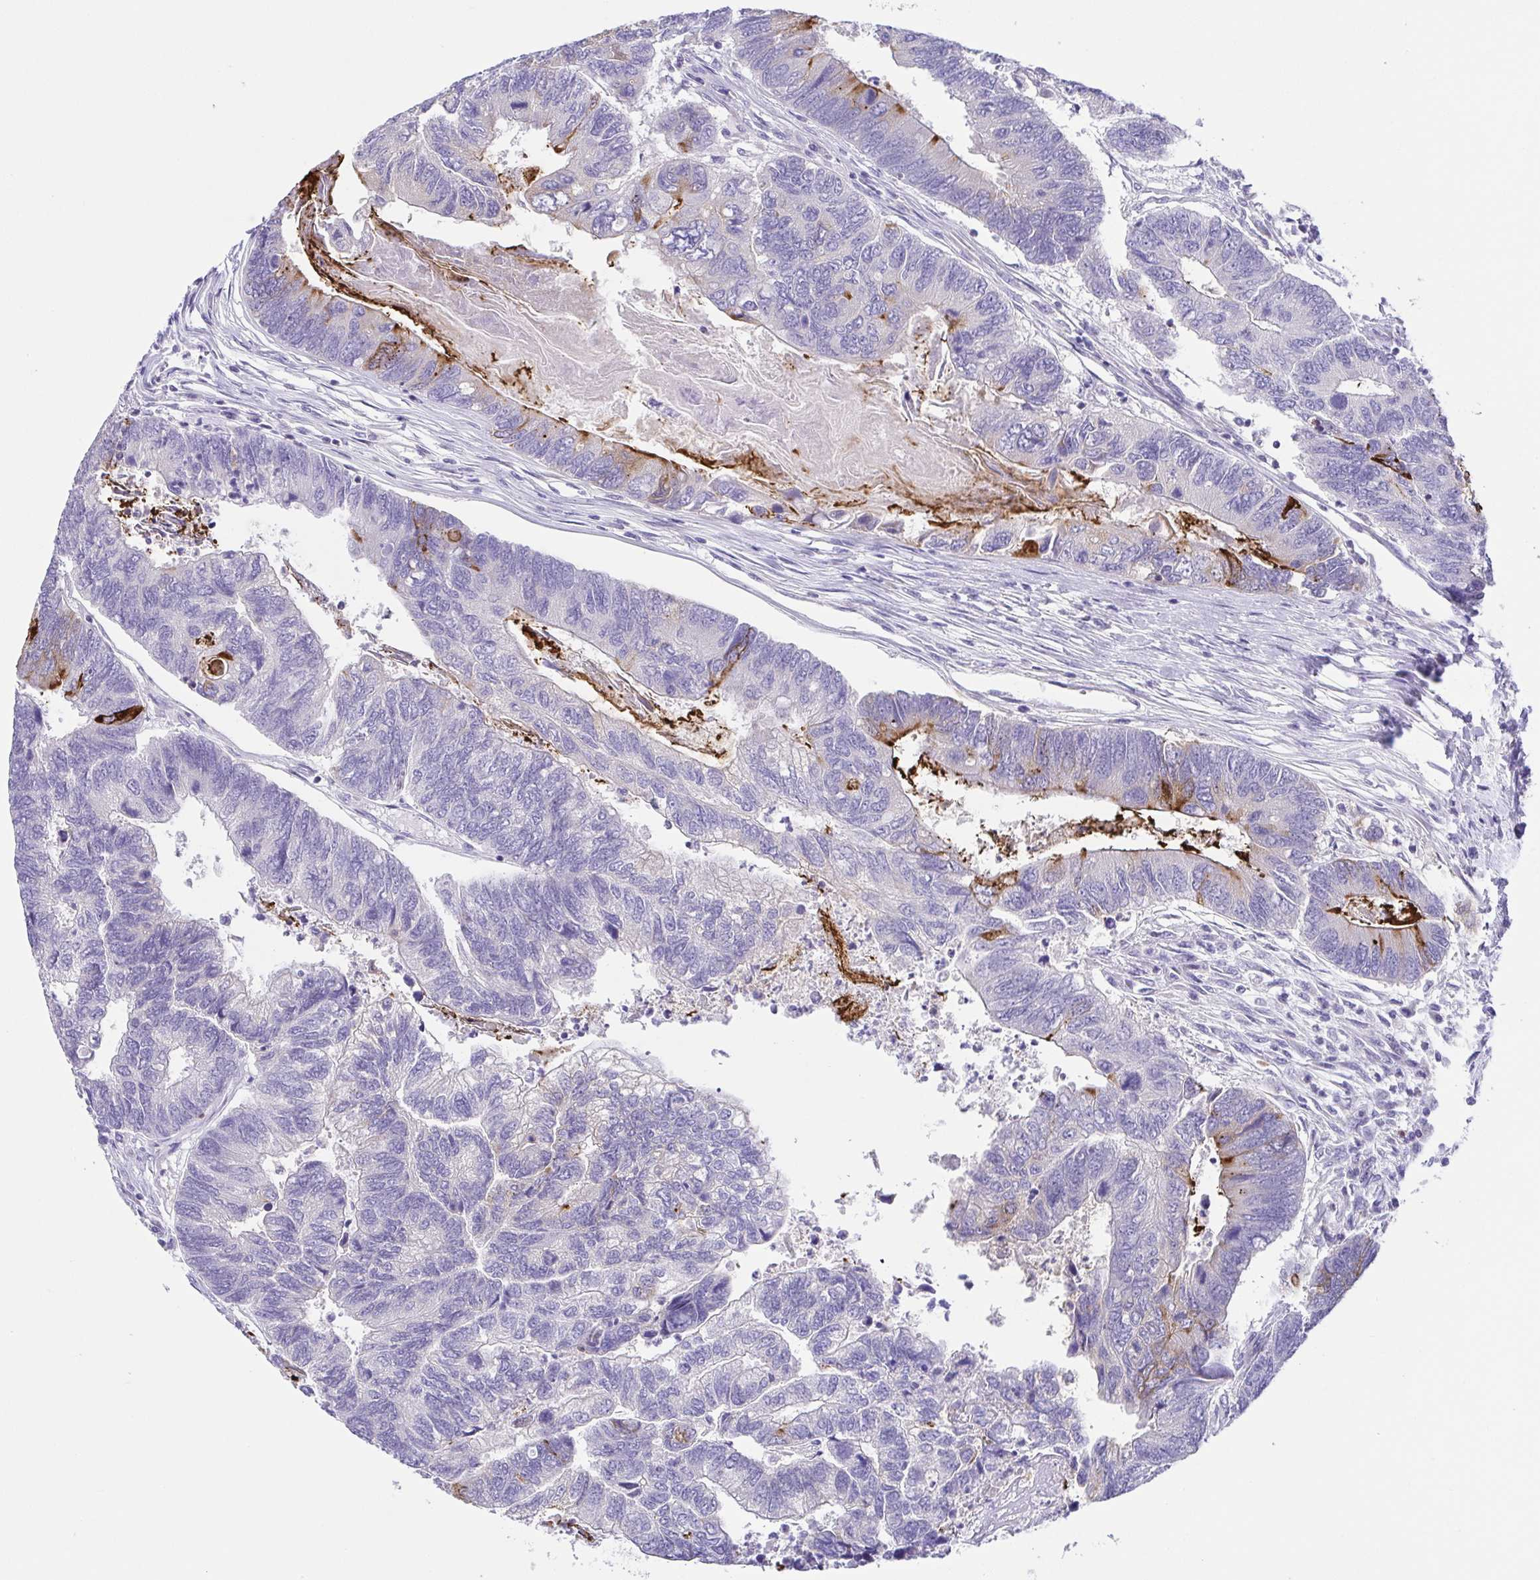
{"staining": {"intensity": "strong", "quantity": "<25%", "location": "cytoplasmic/membranous"}, "tissue": "colorectal cancer", "cell_type": "Tumor cells", "image_type": "cancer", "snomed": [{"axis": "morphology", "description": "Adenocarcinoma, NOS"}, {"axis": "topography", "description": "Colon"}], "caption": "IHC image of neoplastic tissue: human colorectal cancer stained using immunohistochemistry displays medium levels of strong protein expression localized specifically in the cytoplasmic/membranous of tumor cells, appearing as a cytoplasmic/membranous brown color.", "gene": "ARPP21", "patient": {"sex": "female", "age": 67}}